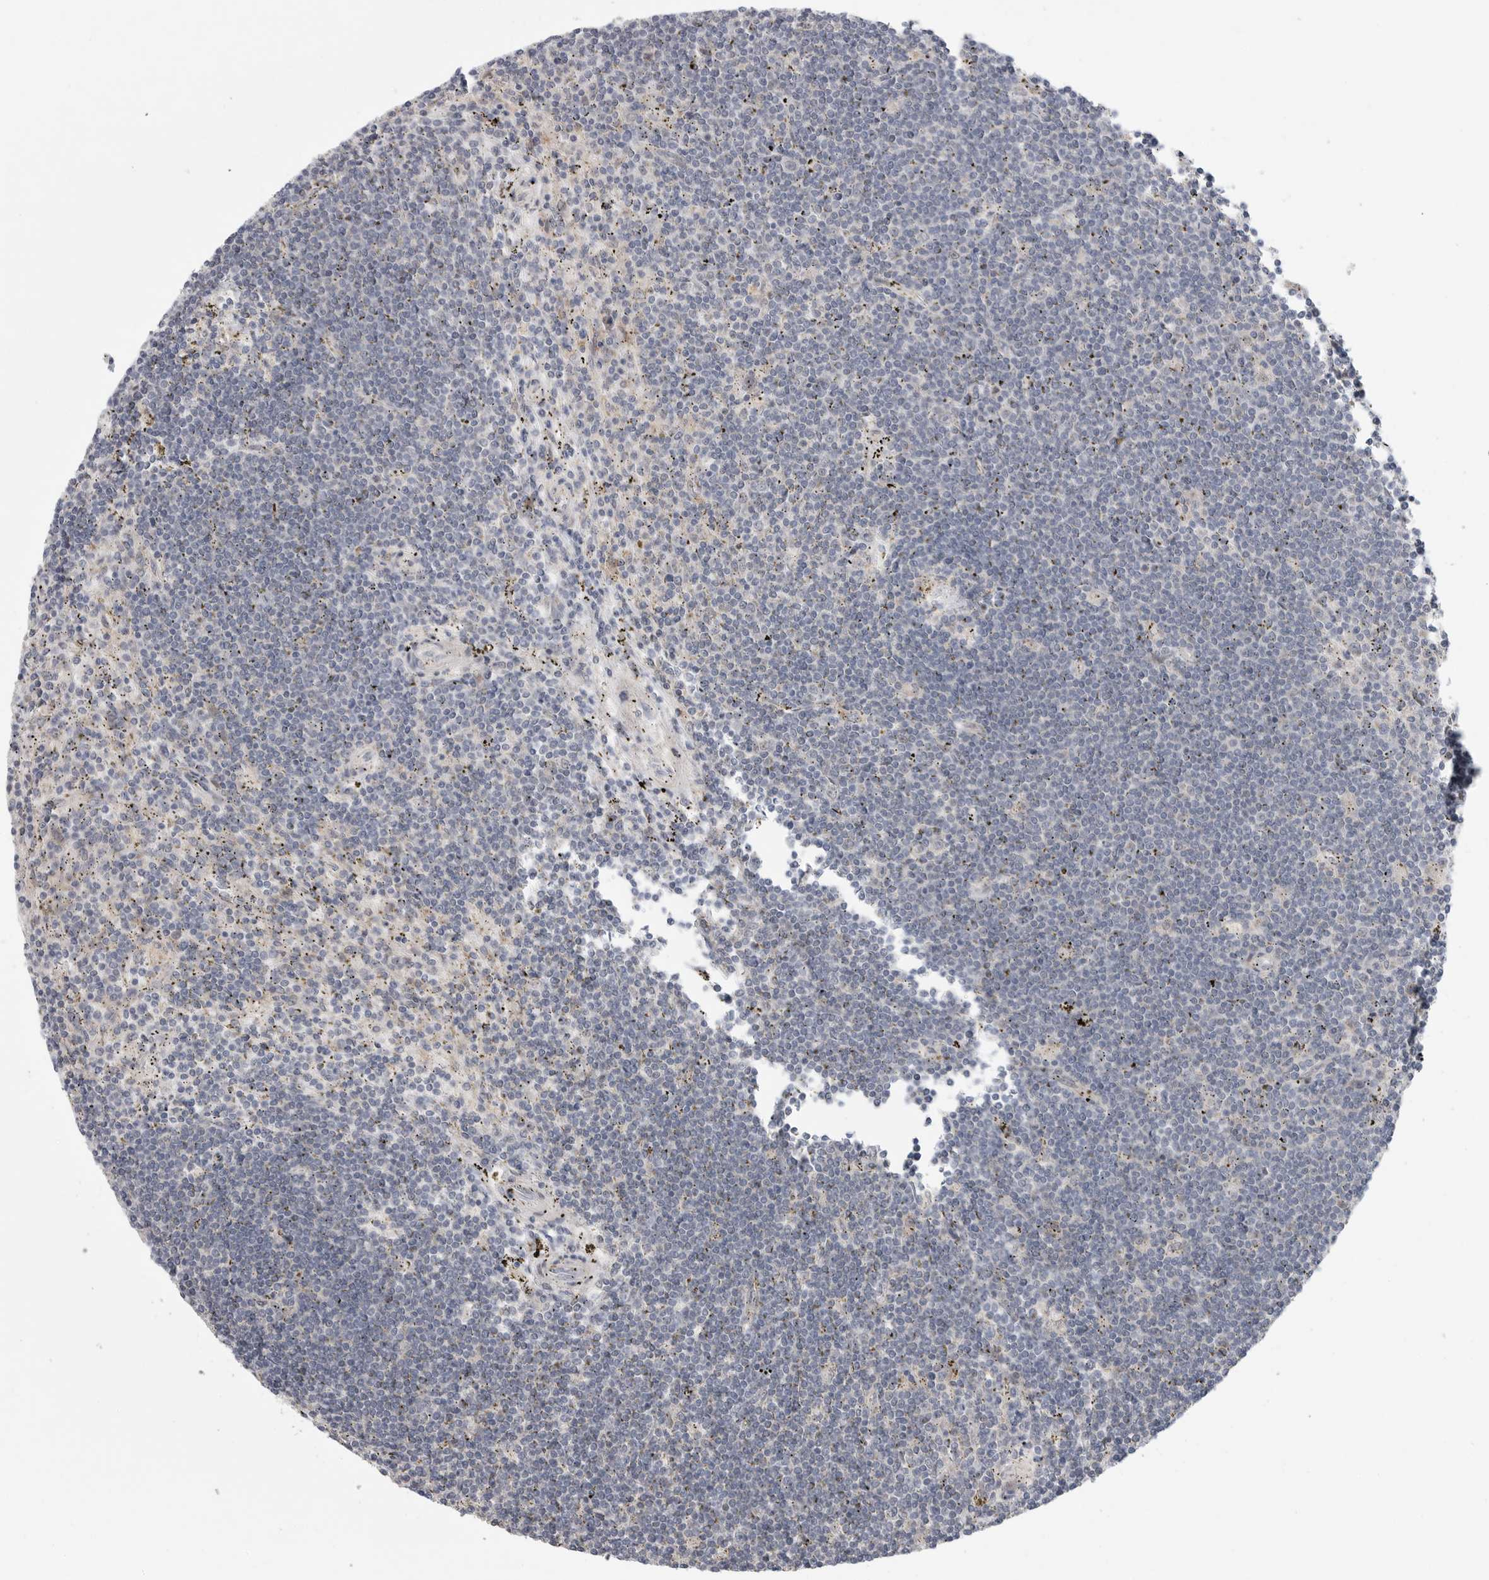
{"staining": {"intensity": "negative", "quantity": "none", "location": "none"}, "tissue": "lymphoma", "cell_type": "Tumor cells", "image_type": "cancer", "snomed": [{"axis": "morphology", "description": "Malignant lymphoma, non-Hodgkin's type, Low grade"}, {"axis": "topography", "description": "Spleen"}], "caption": "This image is of low-grade malignant lymphoma, non-Hodgkin's type stained with IHC to label a protein in brown with the nuclei are counter-stained blue. There is no staining in tumor cells.", "gene": "FBXO43", "patient": {"sex": "male", "age": 76}}